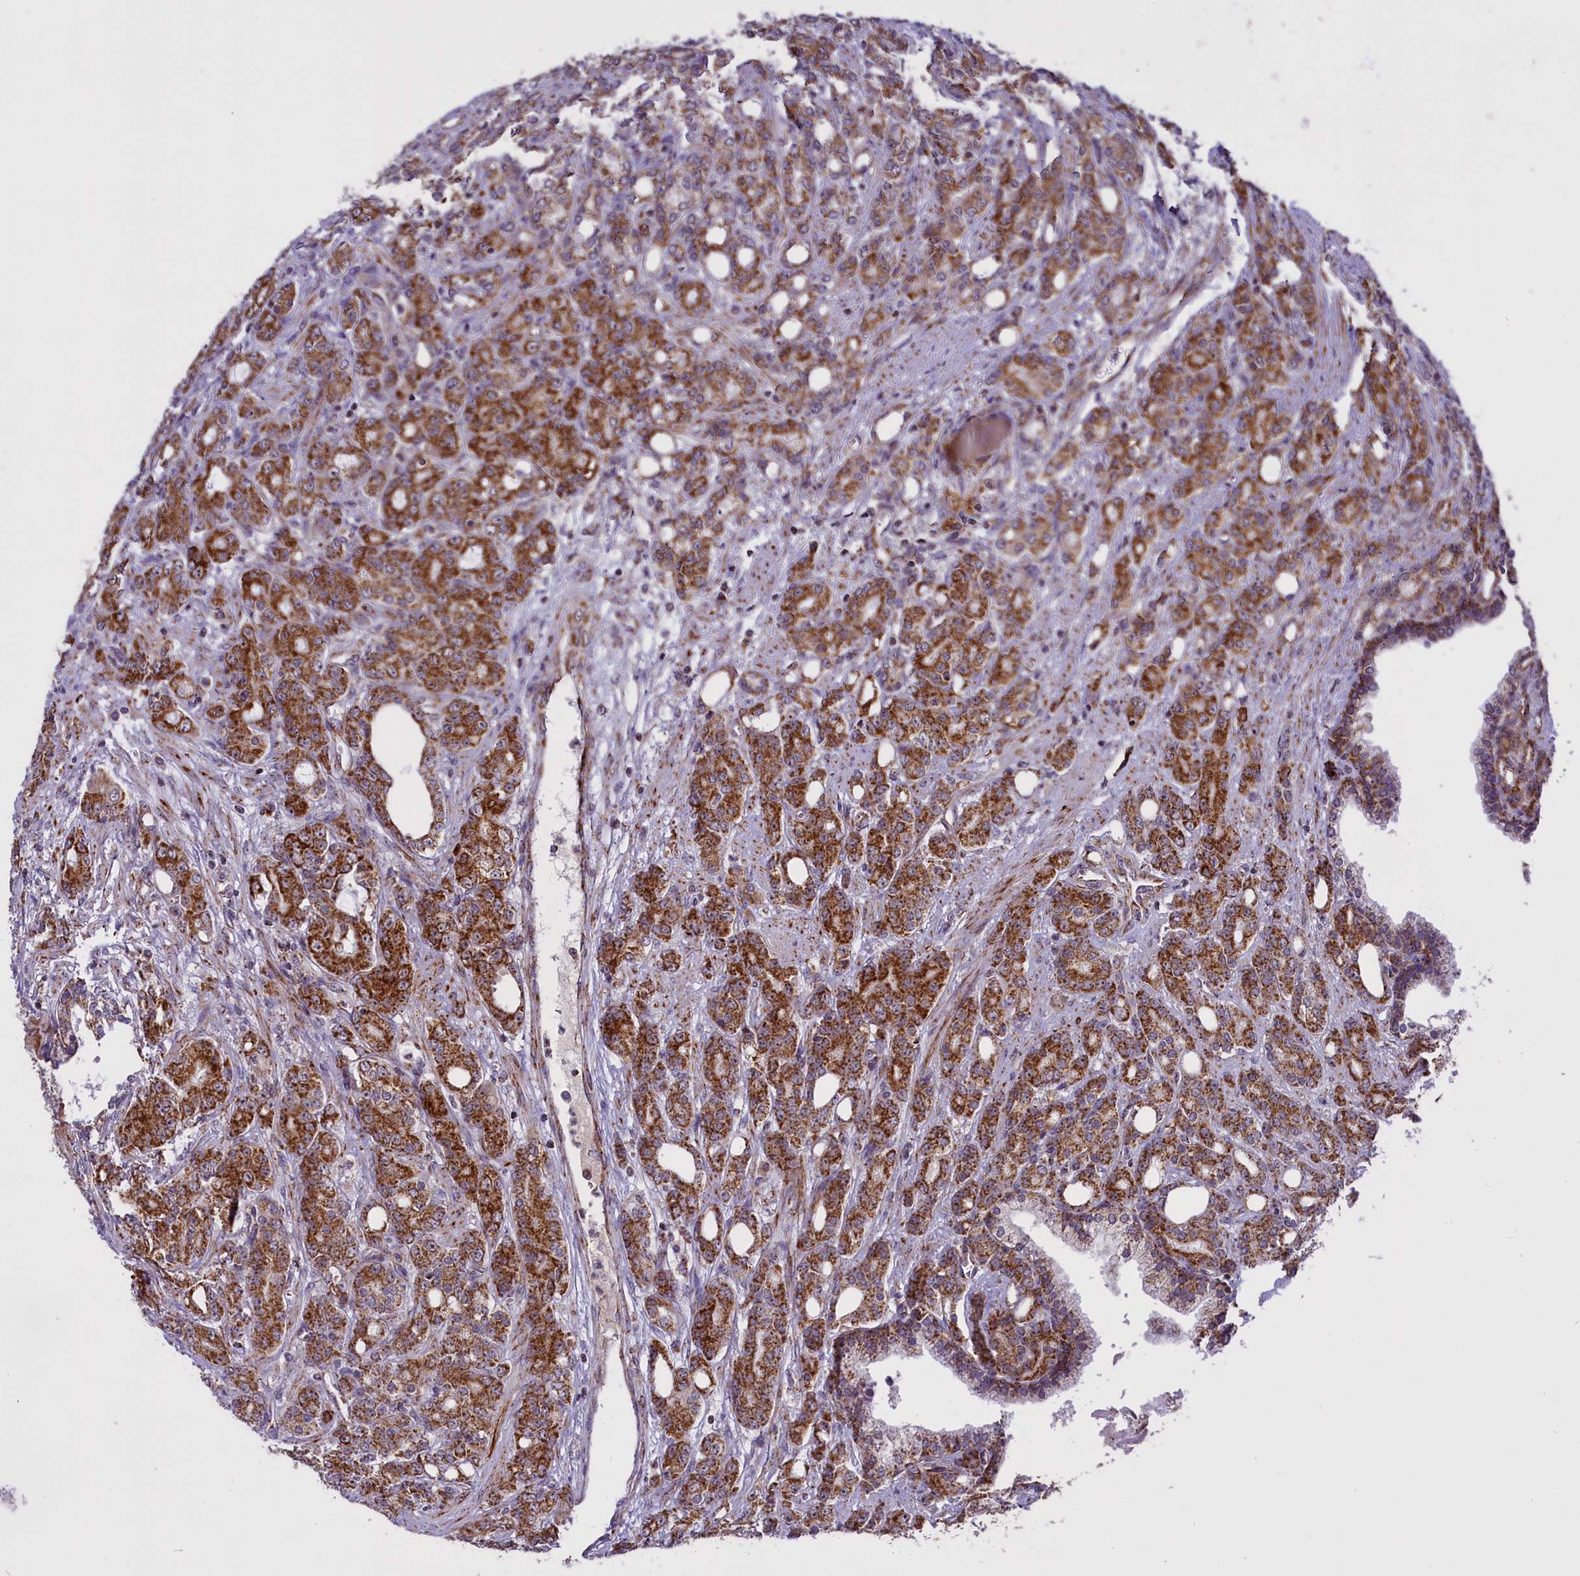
{"staining": {"intensity": "strong", "quantity": ">75%", "location": "cytoplasmic/membranous"}, "tissue": "prostate cancer", "cell_type": "Tumor cells", "image_type": "cancer", "snomed": [{"axis": "morphology", "description": "Adenocarcinoma, High grade"}, {"axis": "topography", "description": "Prostate"}], "caption": "This micrograph reveals immunohistochemistry (IHC) staining of prostate cancer (adenocarcinoma (high-grade)), with high strong cytoplasmic/membranous staining in approximately >75% of tumor cells.", "gene": "NDUFS5", "patient": {"sex": "male", "age": 62}}